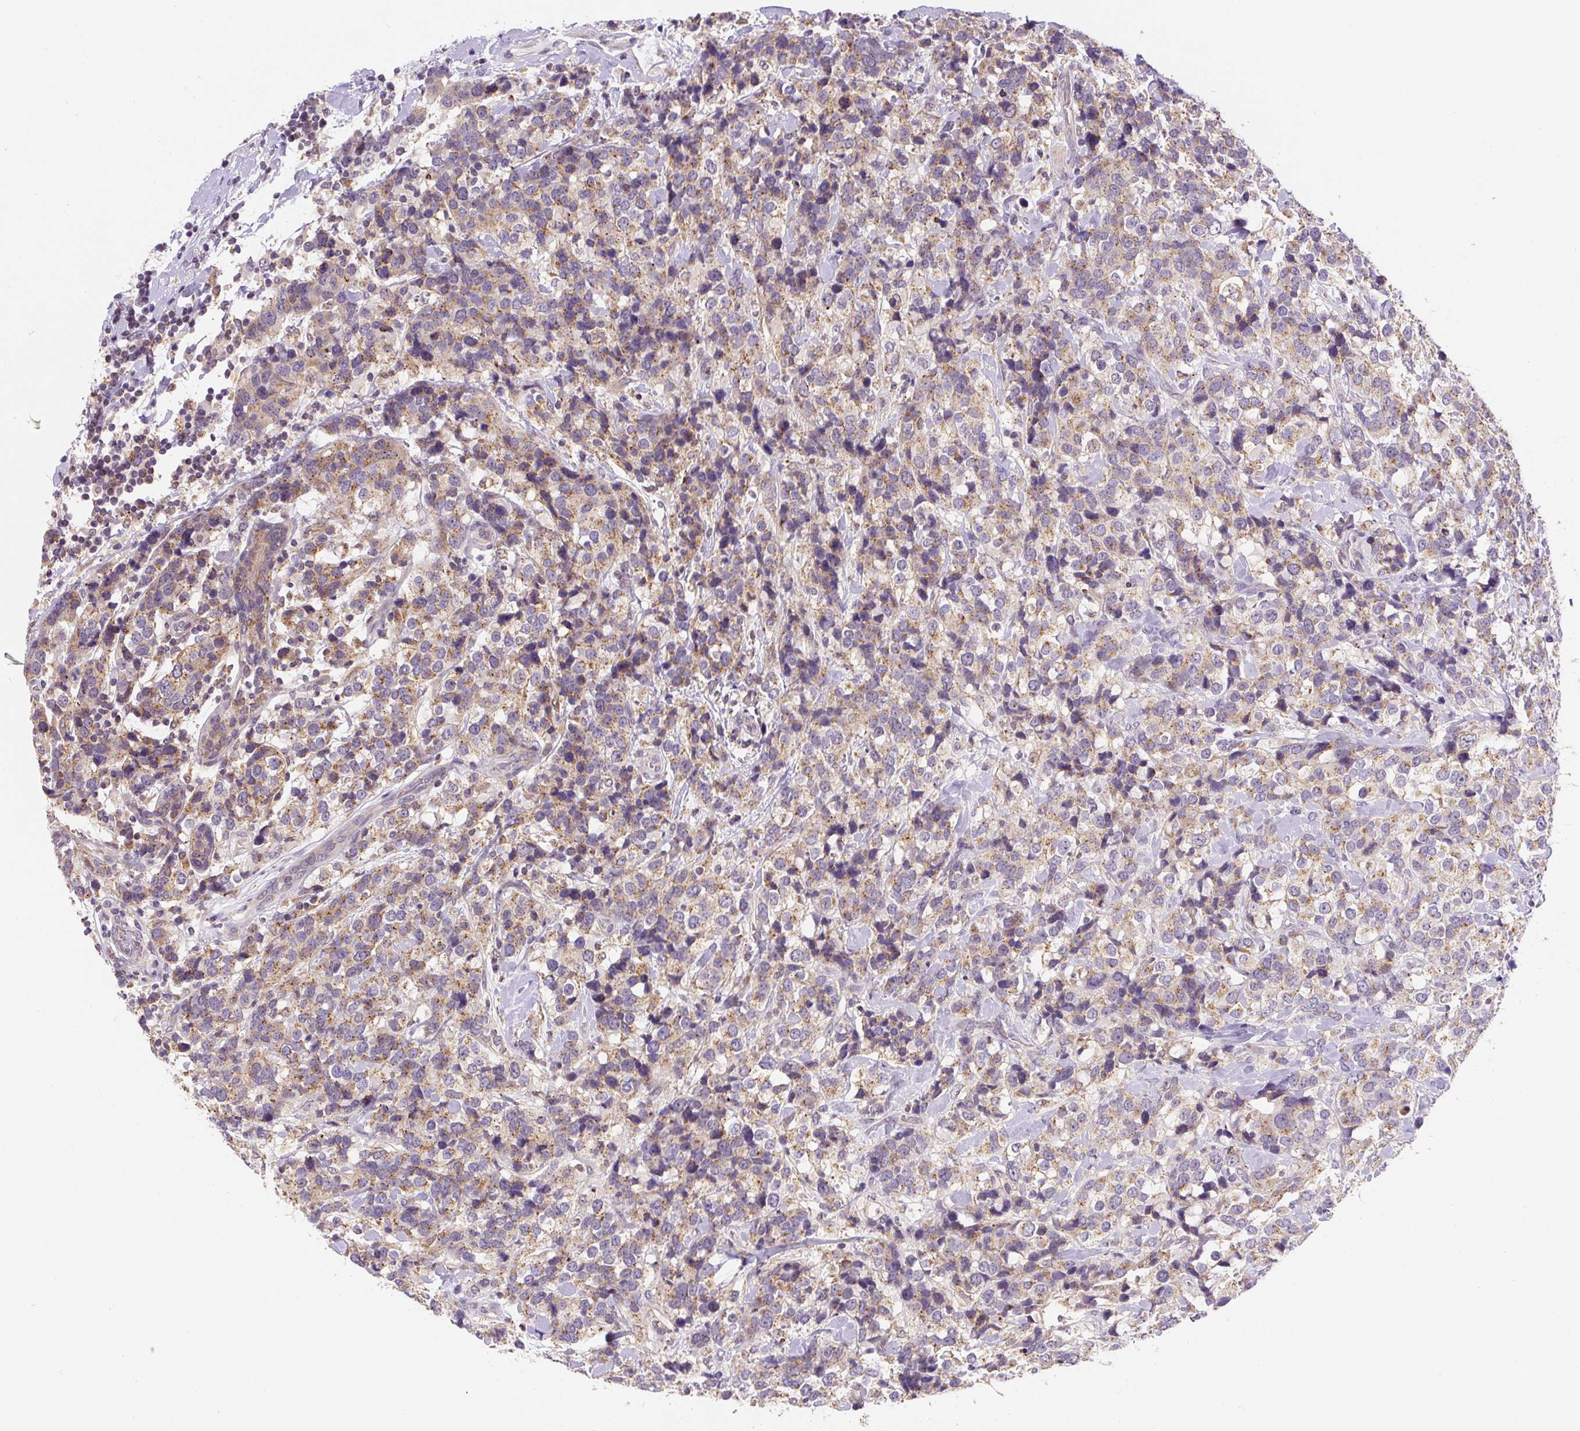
{"staining": {"intensity": "moderate", "quantity": "25%-75%", "location": "cytoplasmic/membranous"}, "tissue": "breast cancer", "cell_type": "Tumor cells", "image_type": "cancer", "snomed": [{"axis": "morphology", "description": "Lobular carcinoma"}, {"axis": "topography", "description": "Breast"}], "caption": "Breast cancer stained with IHC reveals moderate cytoplasmic/membranous positivity in about 25%-75% of tumor cells. (brown staining indicates protein expression, while blue staining denotes nuclei).", "gene": "PLA2G4A", "patient": {"sex": "female", "age": 59}}